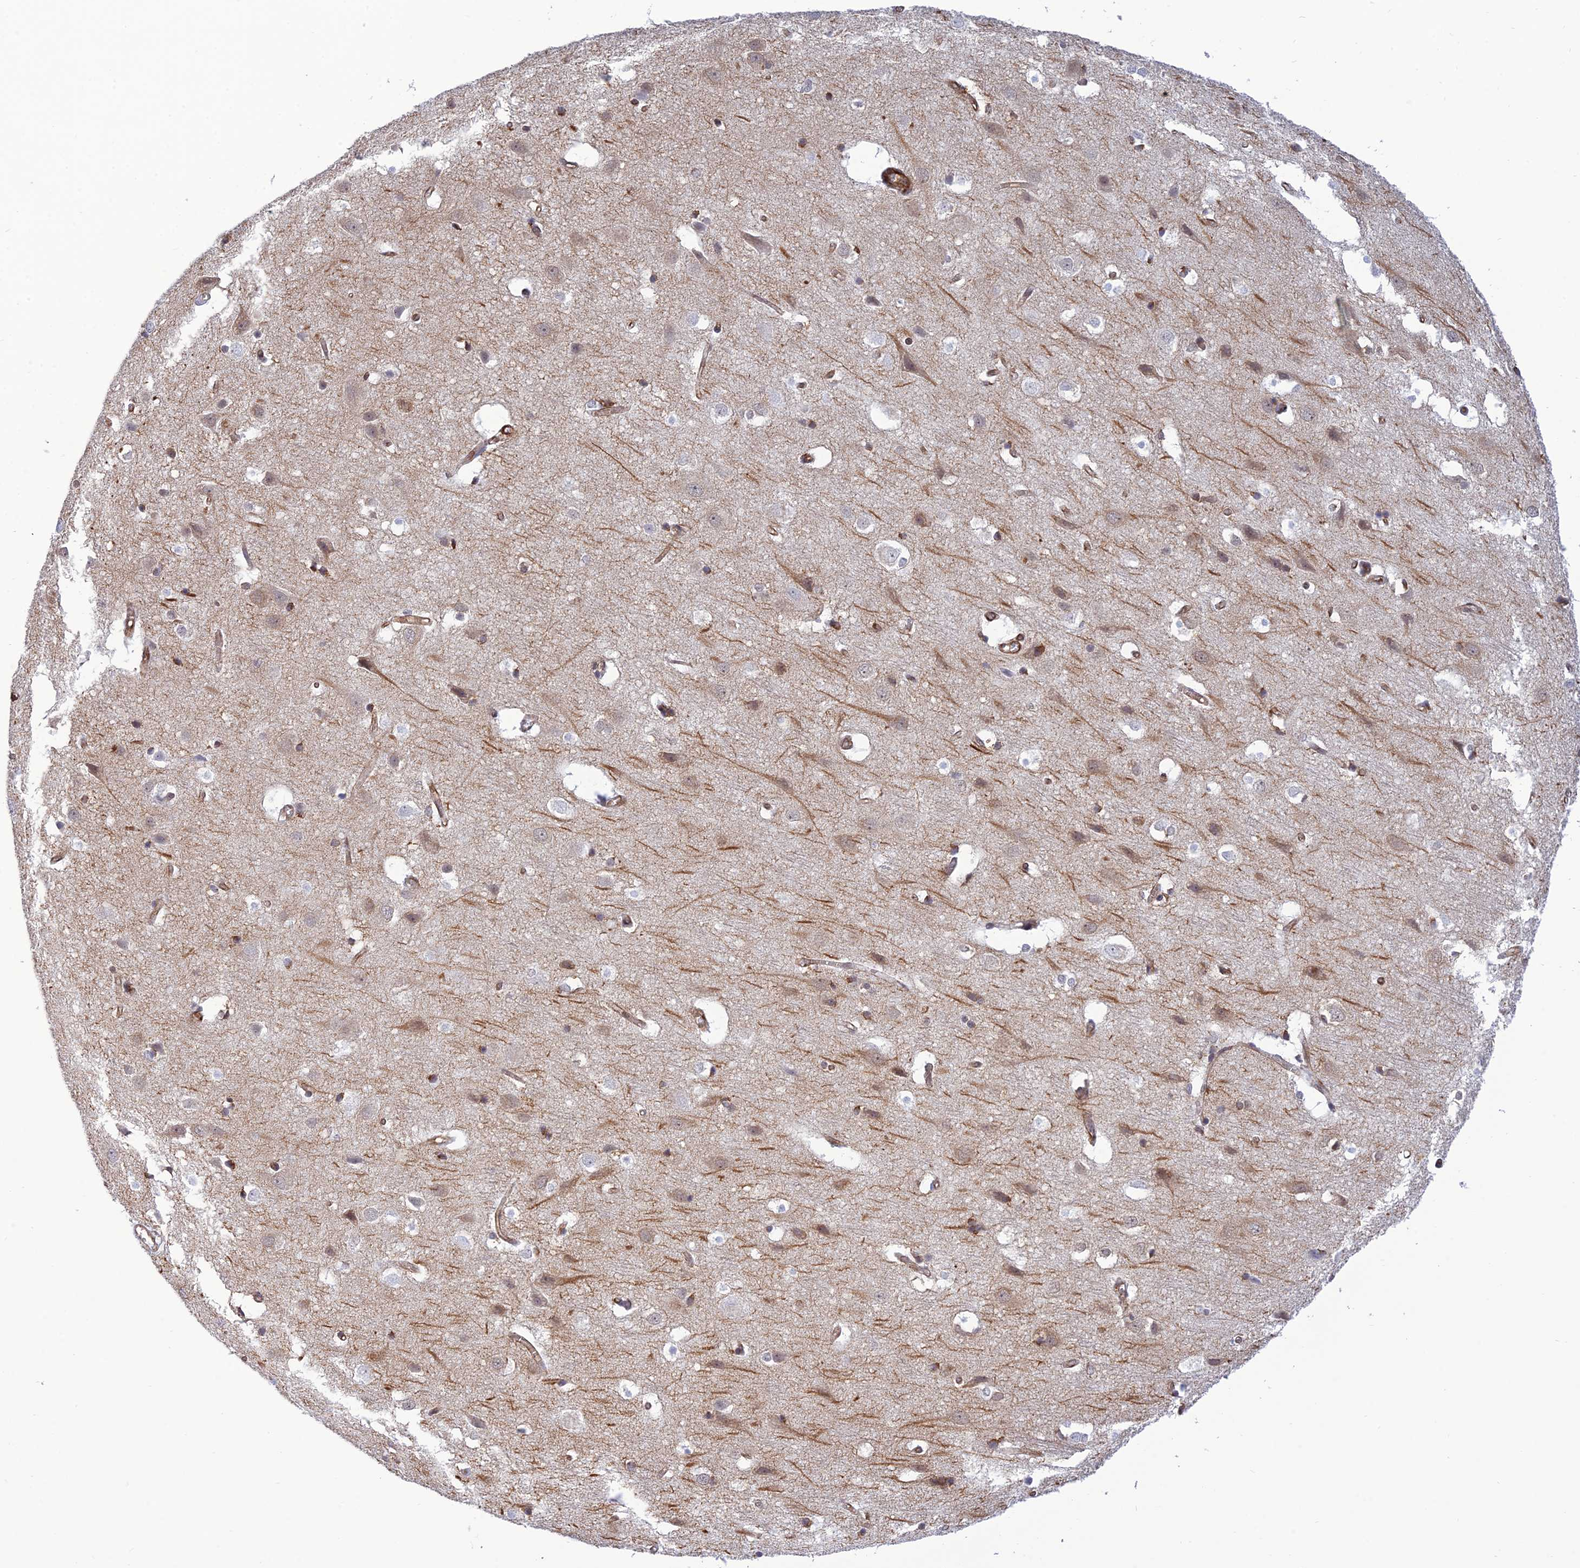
{"staining": {"intensity": "moderate", "quantity": ">75%", "location": "cytoplasmic/membranous"}, "tissue": "cerebral cortex", "cell_type": "Endothelial cells", "image_type": "normal", "snomed": [{"axis": "morphology", "description": "Normal tissue, NOS"}, {"axis": "topography", "description": "Cerebral cortex"}], "caption": "Immunohistochemistry (DAB (3,3'-diaminobenzidine)) staining of unremarkable cerebral cortex exhibits moderate cytoplasmic/membranous protein positivity in about >75% of endothelial cells.", "gene": "PAGR1", "patient": {"sex": "male", "age": 54}}